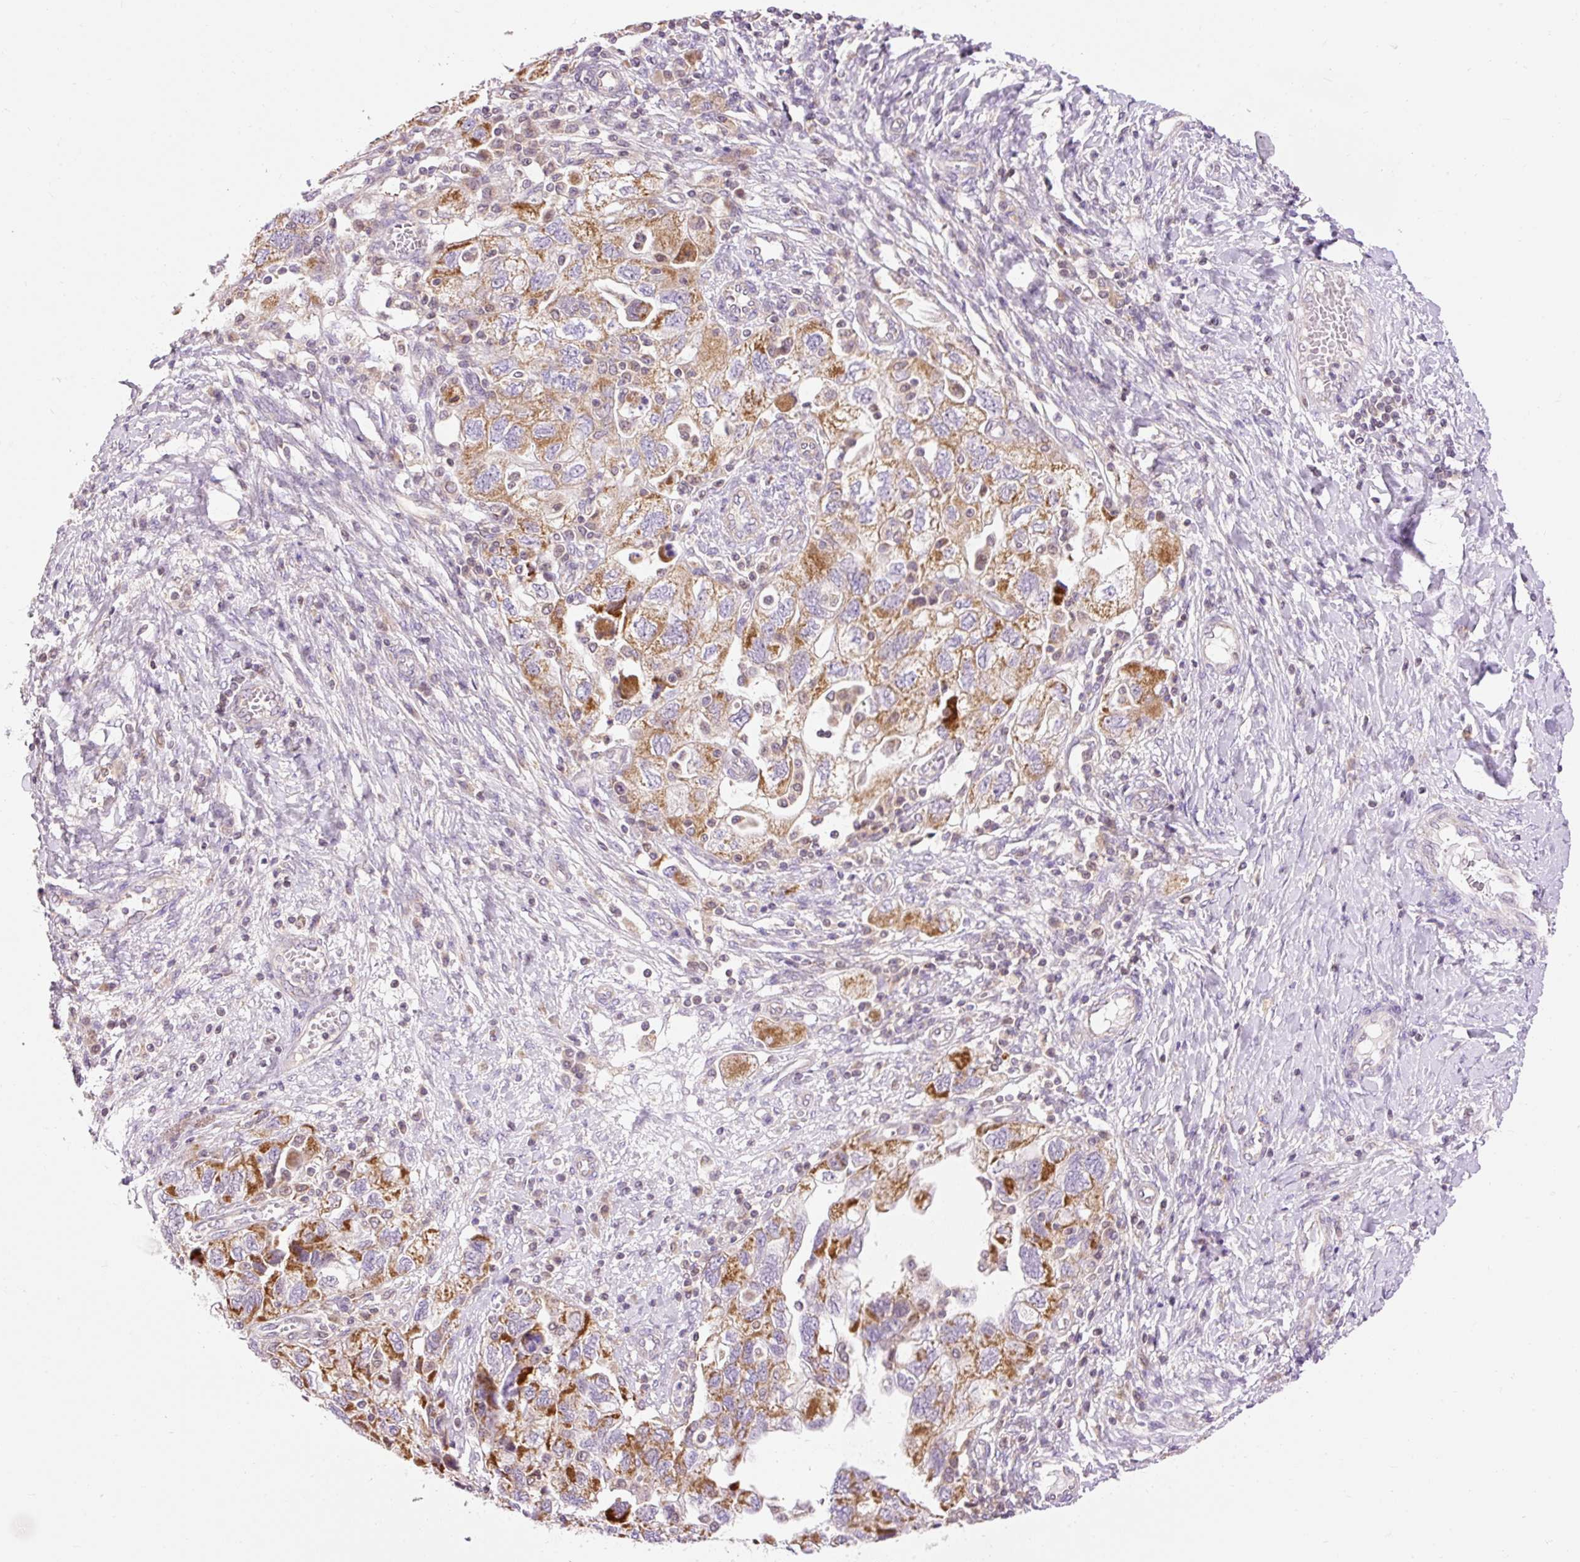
{"staining": {"intensity": "strong", "quantity": "25%-75%", "location": "cytoplasmic/membranous"}, "tissue": "ovarian cancer", "cell_type": "Tumor cells", "image_type": "cancer", "snomed": [{"axis": "morphology", "description": "Carcinoma, NOS"}, {"axis": "morphology", "description": "Cystadenocarcinoma, serous, NOS"}, {"axis": "topography", "description": "Ovary"}], "caption": "A histopathology image showing strong cytoplasmic/membranous staining in about 25%-75% of tumor cells in ovarian cancer, as visualized by brown immunohistochemical staining.", "gene": "IMMT", "patient": {"sex": "female", "age": 69}}